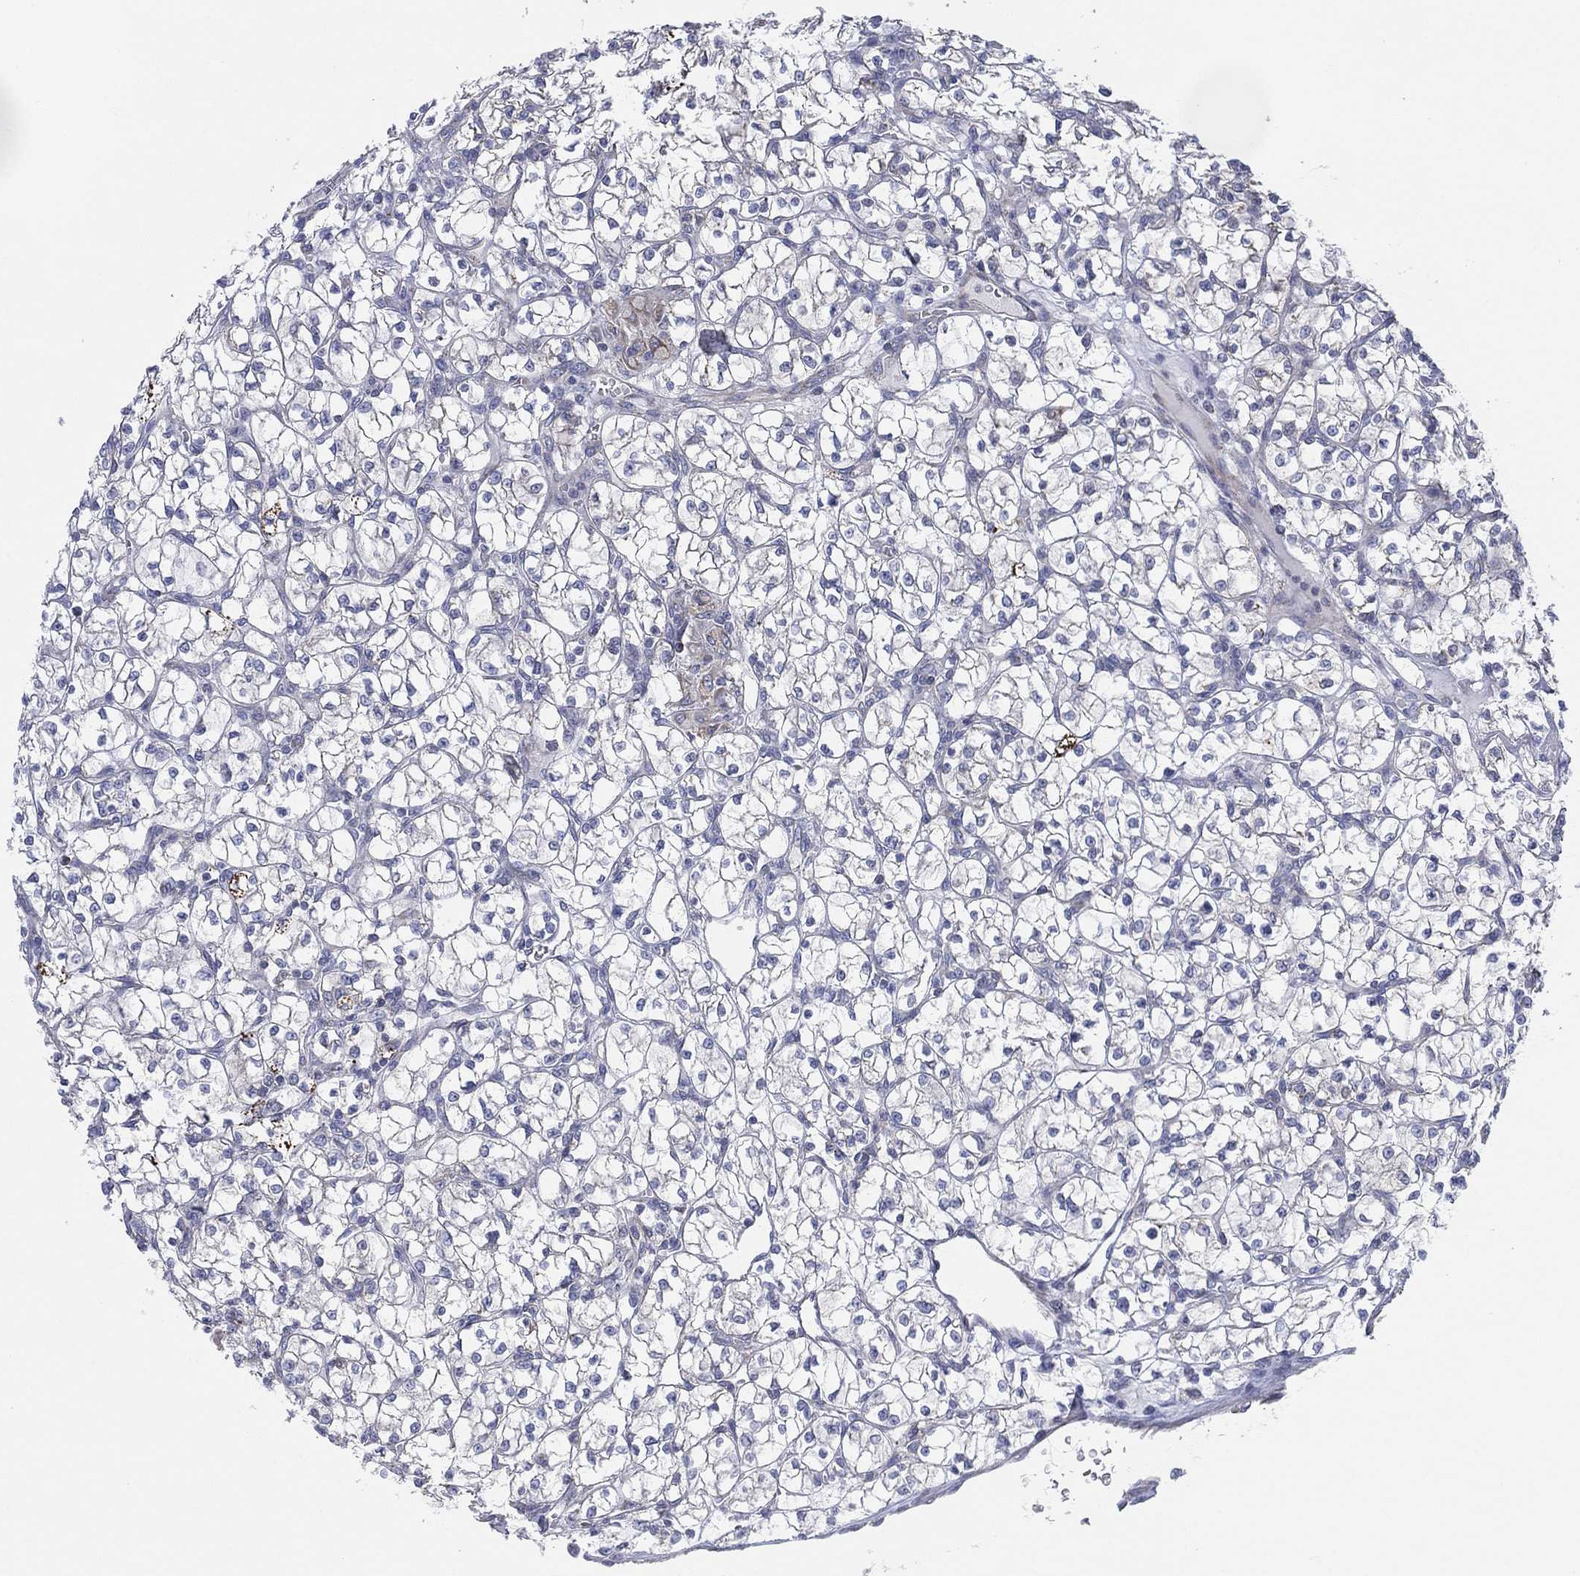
{"staining": {"intensity": "negative", "quantity": "none", "location": "none"}, "tissue": "renal cancer", "cell_type": "Tumor cells", "image_type": "cancer", "snomed": [{"axis": "morphology", "description": "Adenocarcinoma, NOS"}, {"axis": "topography", "description": "Kidney"}], "caption": "Image shows no significant protein expression in tumor cells of renal cancer.", "gene": "INA", "patient": {"sex": "female", "age": 64}}